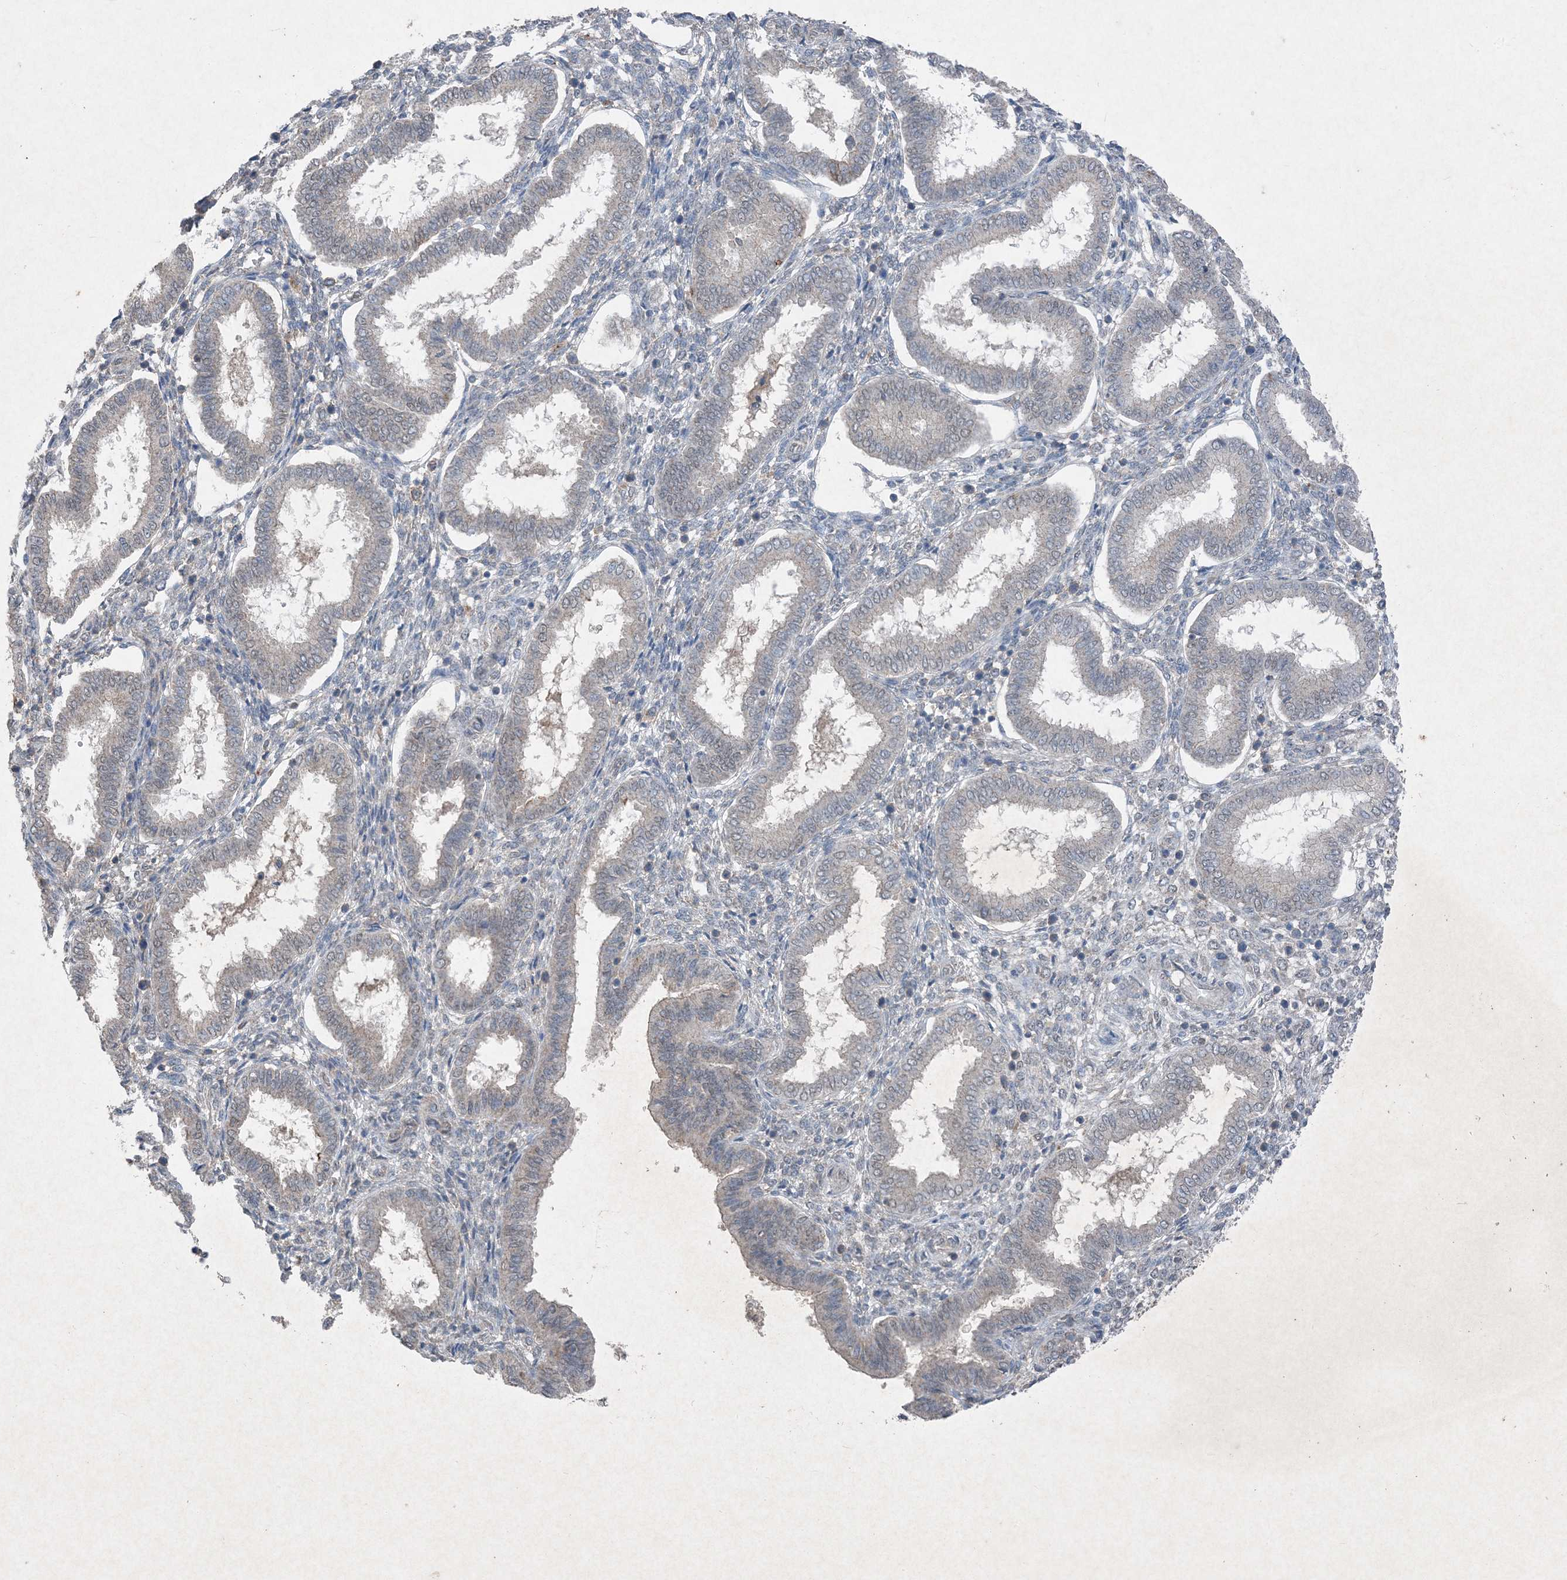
{"staining": {"intensity": "negative", "quantity": "none", "location": "none"}, "tissue": "endometrium", "cell_type": "Cells in endometrial stroma", "image_type": "normal", "snomed": [{"axis": "morphology", "description": "Normal tissue, NOS"}, {"axis": "topography", "description": "Endometrium"}], "caption": "Immunohistochemical staining of benign endometrium reveals no significant positivity in cells in endometrial stroma. (DAB (3,3'-diaminobenzidine) immunohistochemistry visualized using brightfield microscopy, high magnification).", "gene": "FCN3", "patient": {"sex": "female", "age": 24}}